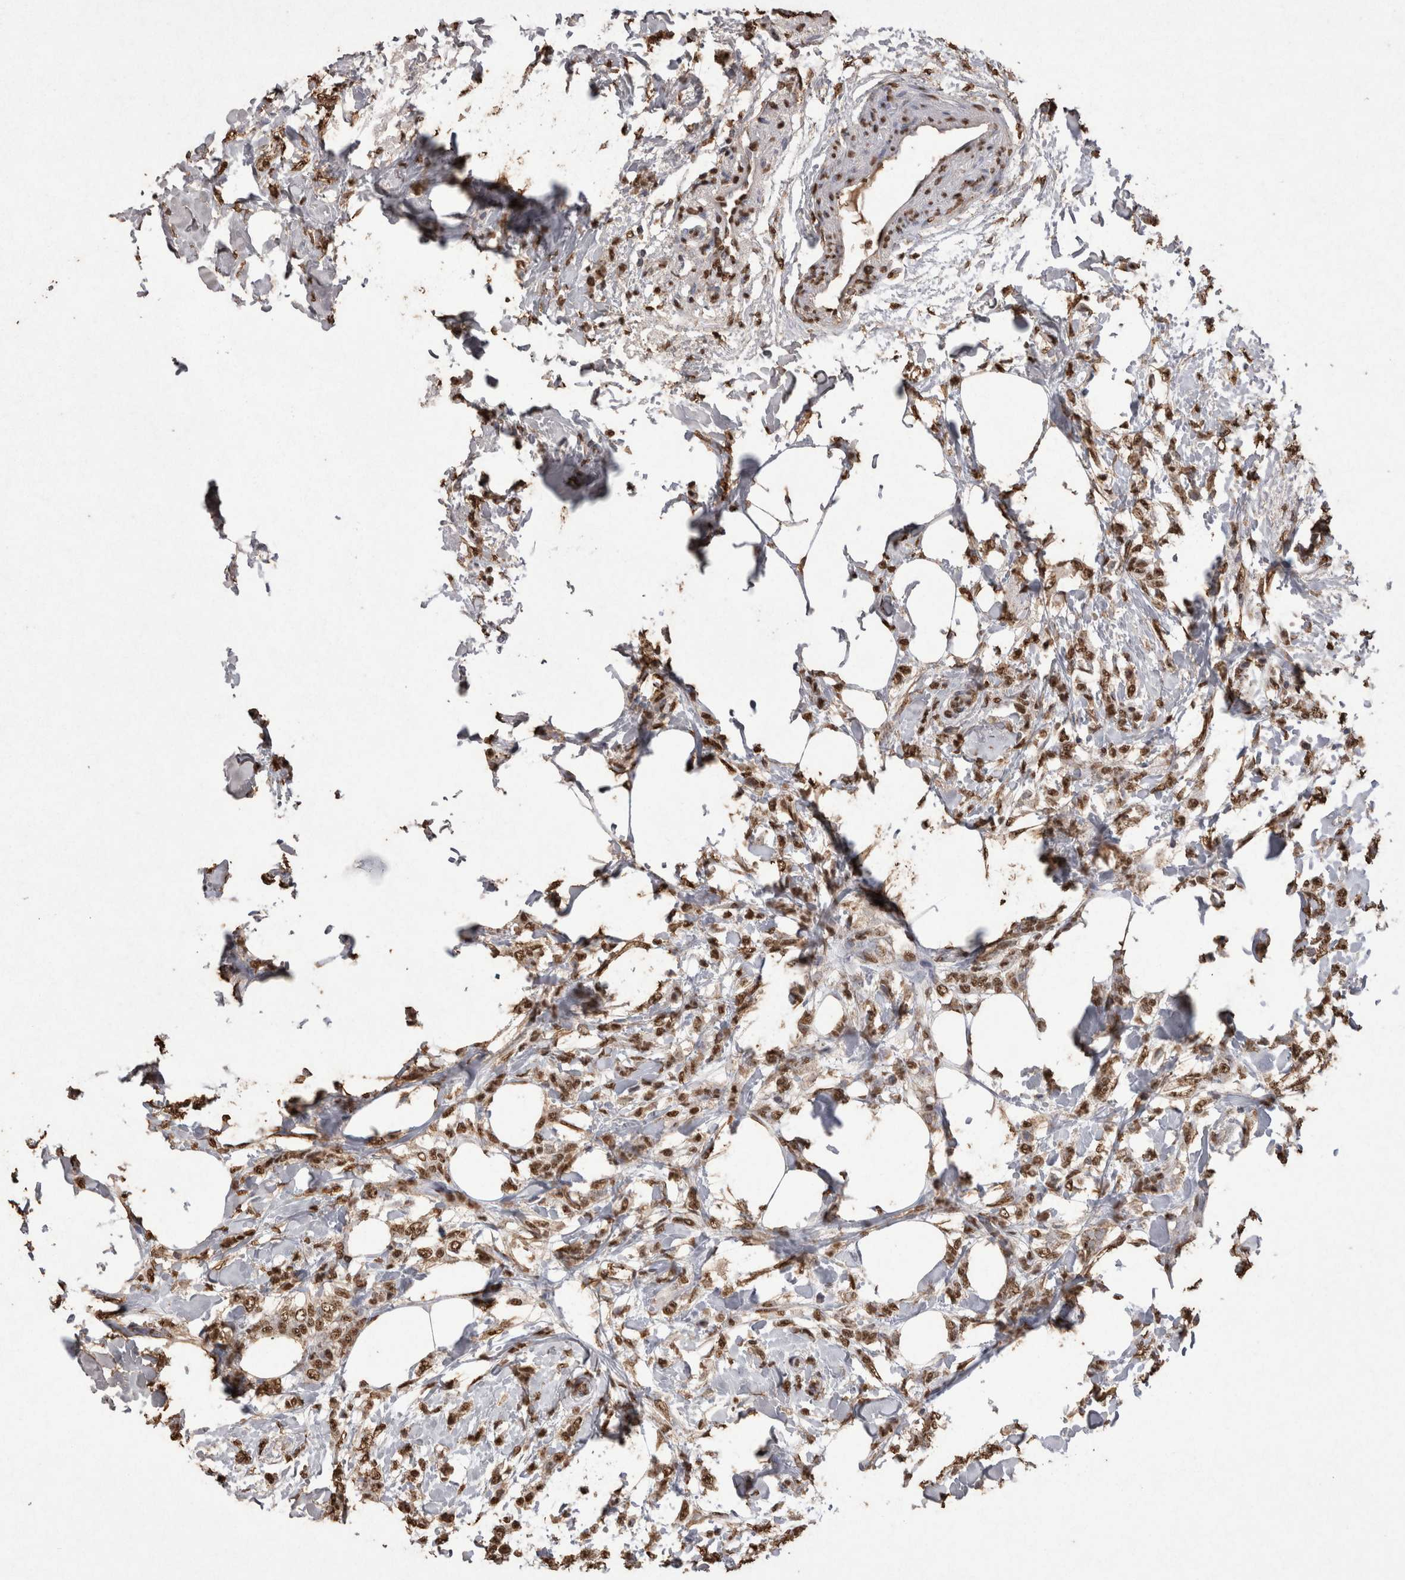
{"staining": {"intensity": "moderate", "quantity": ">75%", "location": "nuclear"}, "tissue": "breast cancer", "cell_type": "Tumor cells", "image_type": "cancer", "snomed": [{"axis": "morphology", "description": "Lobular carcinoma, in situ"}, {"axis": "morphology", "description": "Lobular carcinoma"}, {"axis": "topography", "description": "Breast"}], "caption": "Approximately >75% of tumor cells in breast cancer (lobular carcinoma in situ) demonstrate moderate nuclear protein staining as visualized by brown immunohistochemical staining.", "gene": "POU5F1", "patient": {"sex": "female", "age": 41}}